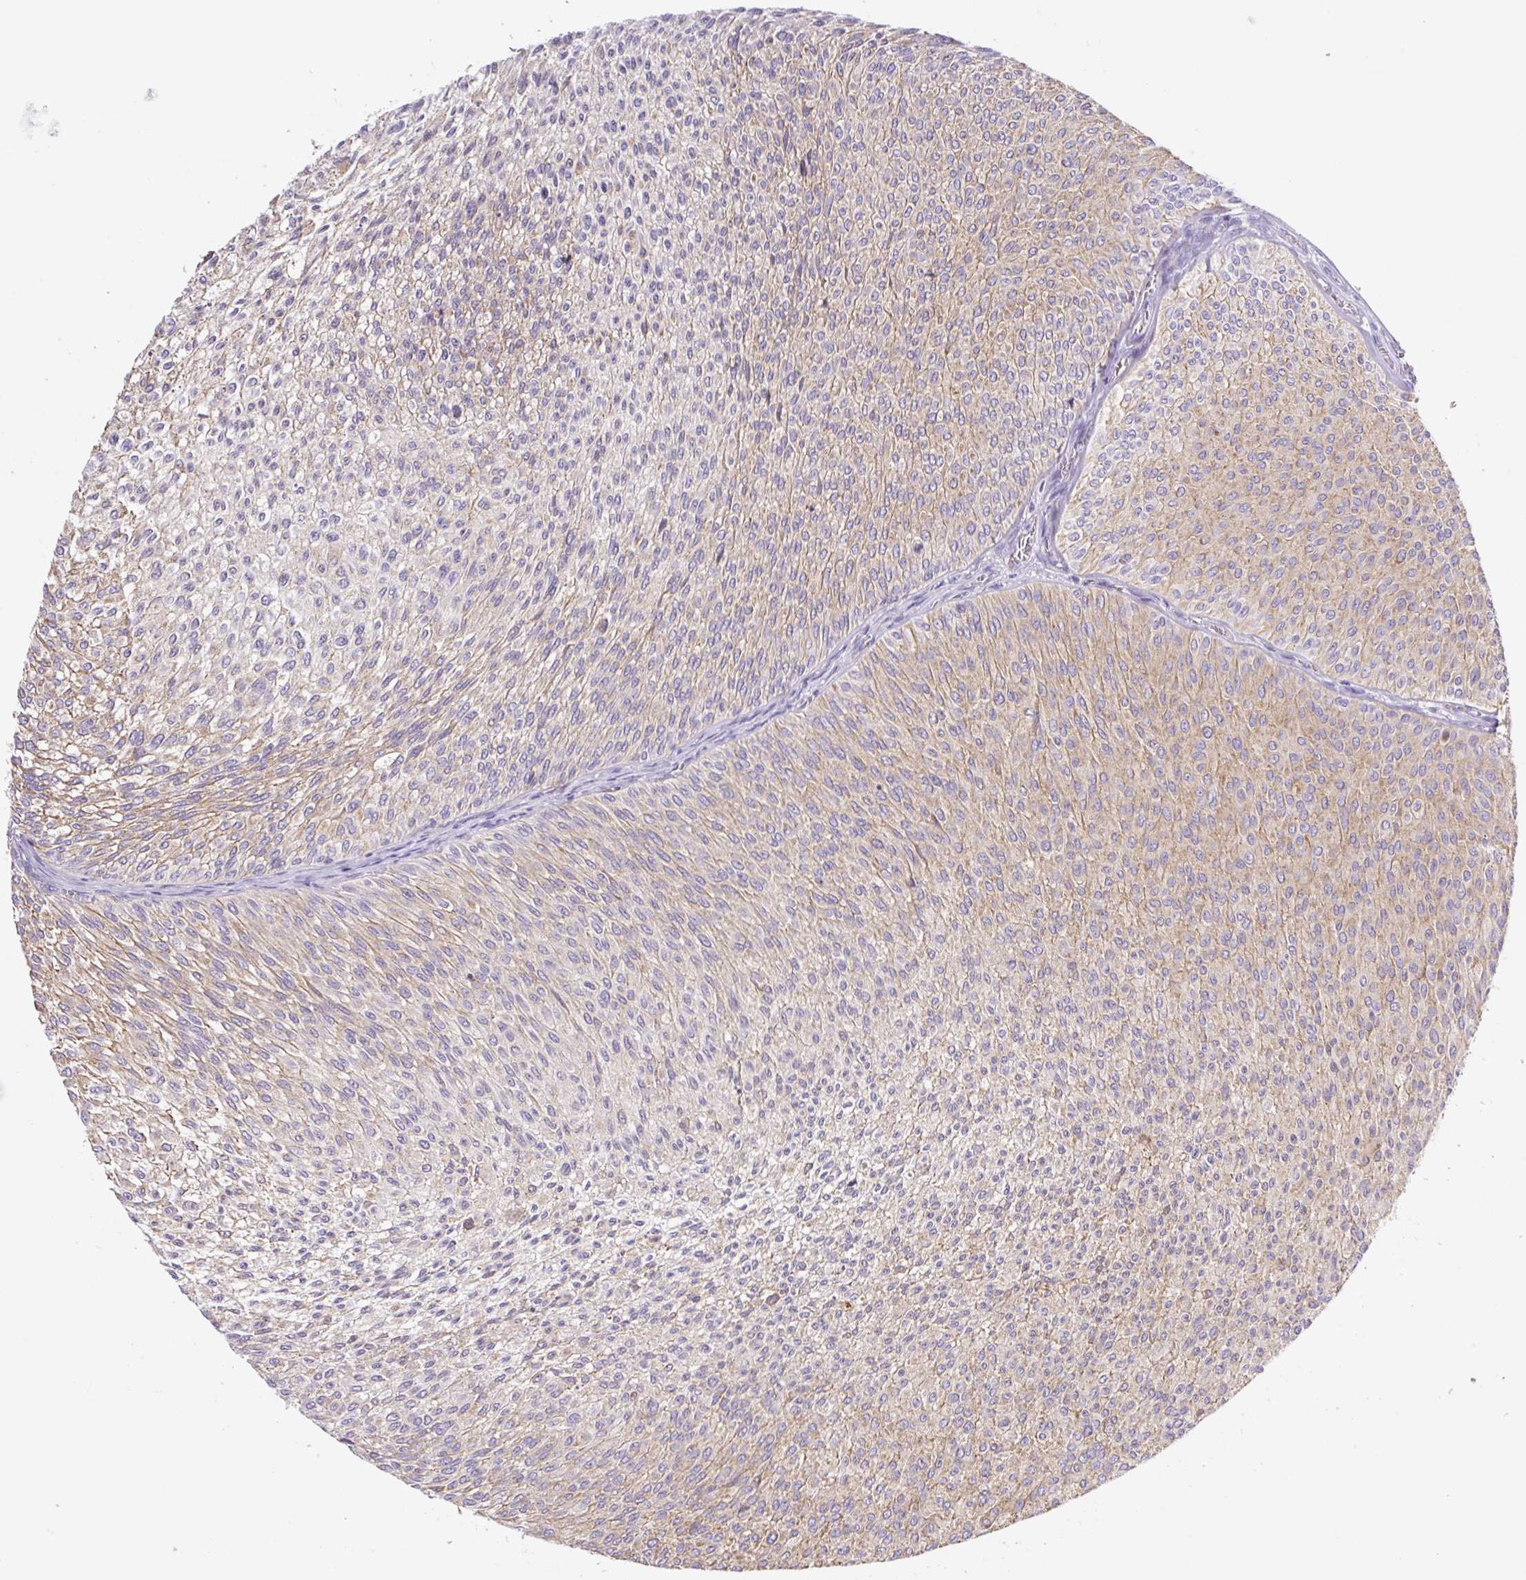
{"staining": {"intensity": "weak", "quantity": ">75%", "location": "cytoplasmic/membranous"}, "tissue": "urothelial cancer", "cell_type": "Tumor cells", "image_type": "cancer", "snomed": [{"axis": "morphology", "description": "Urothelial carcinoma, Low grade"}, {"axis": "topography", "description": "Urinary bladder"}], "caption": "This histopathology image demonstrates low-grade urothelial carcinoma stained with immunohistochemistry (IHC) to label a protein in brown. The cytoplasmic/membranous of tumor cells show weak positivity for the protein. Nuclei are counter-stained blue.", "gene": "CAMK2B", "patient": {"sex": "male", "age": 91}}